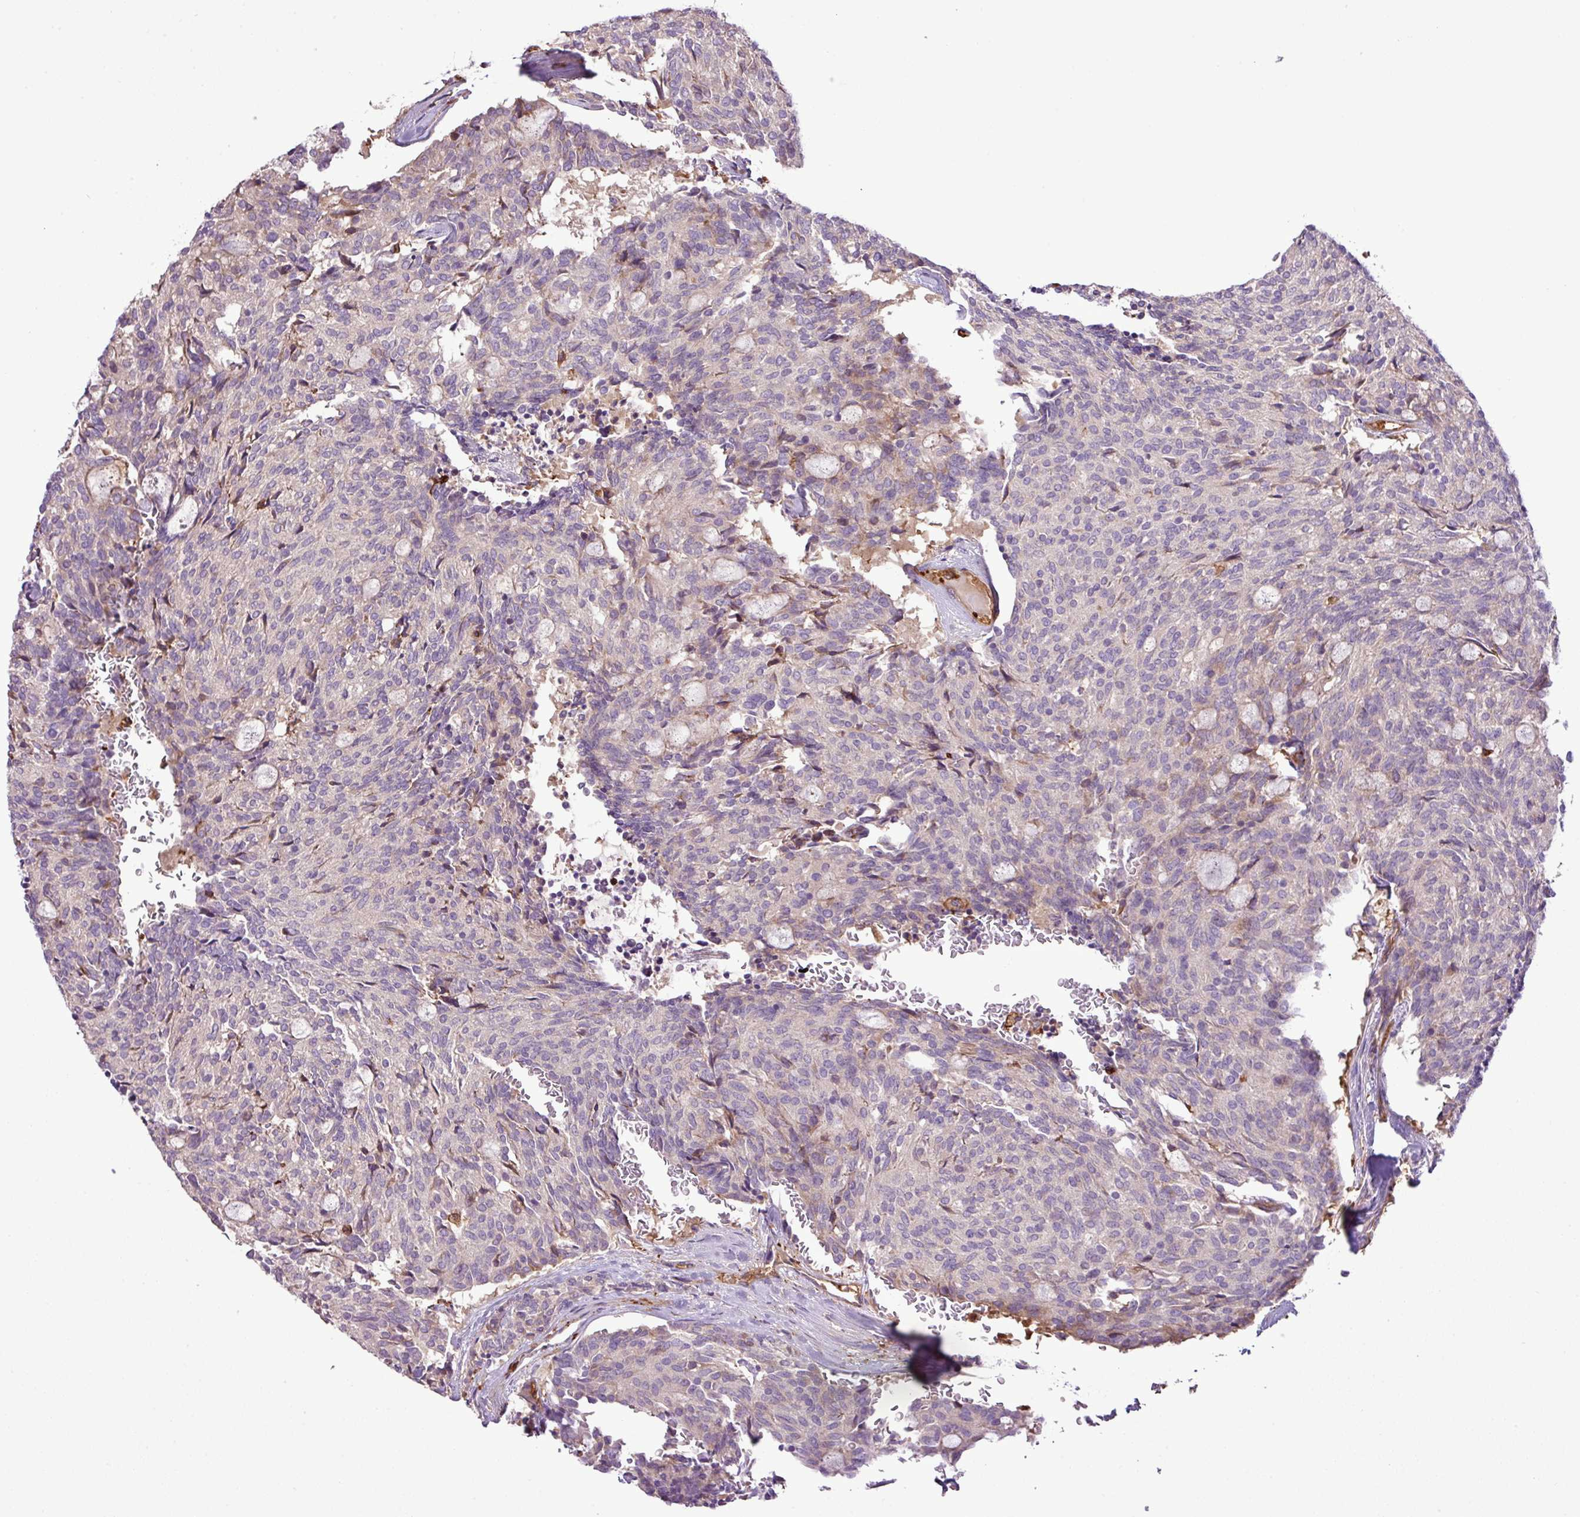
{"staining": {"intensity": "weak", "quantity": "<25%", "location": "cytoplasmic/membranous"}, "tissue": "carcinoid", "cell_type": "Tumor cells", "image_type": "cancer", "snomed": [{"axis": "morphology", "description": "Carcinoid, malignant, NOS"}, {"axis": "topography", "description": "Pancreas"}], "caption": "Tumor cells show no significant protein expression in carcinoid. (DAB immunohistochemistry (IHC), high magnification).", "gene": "PGAP6", "patient": {"sex": "female", "age": 54}}